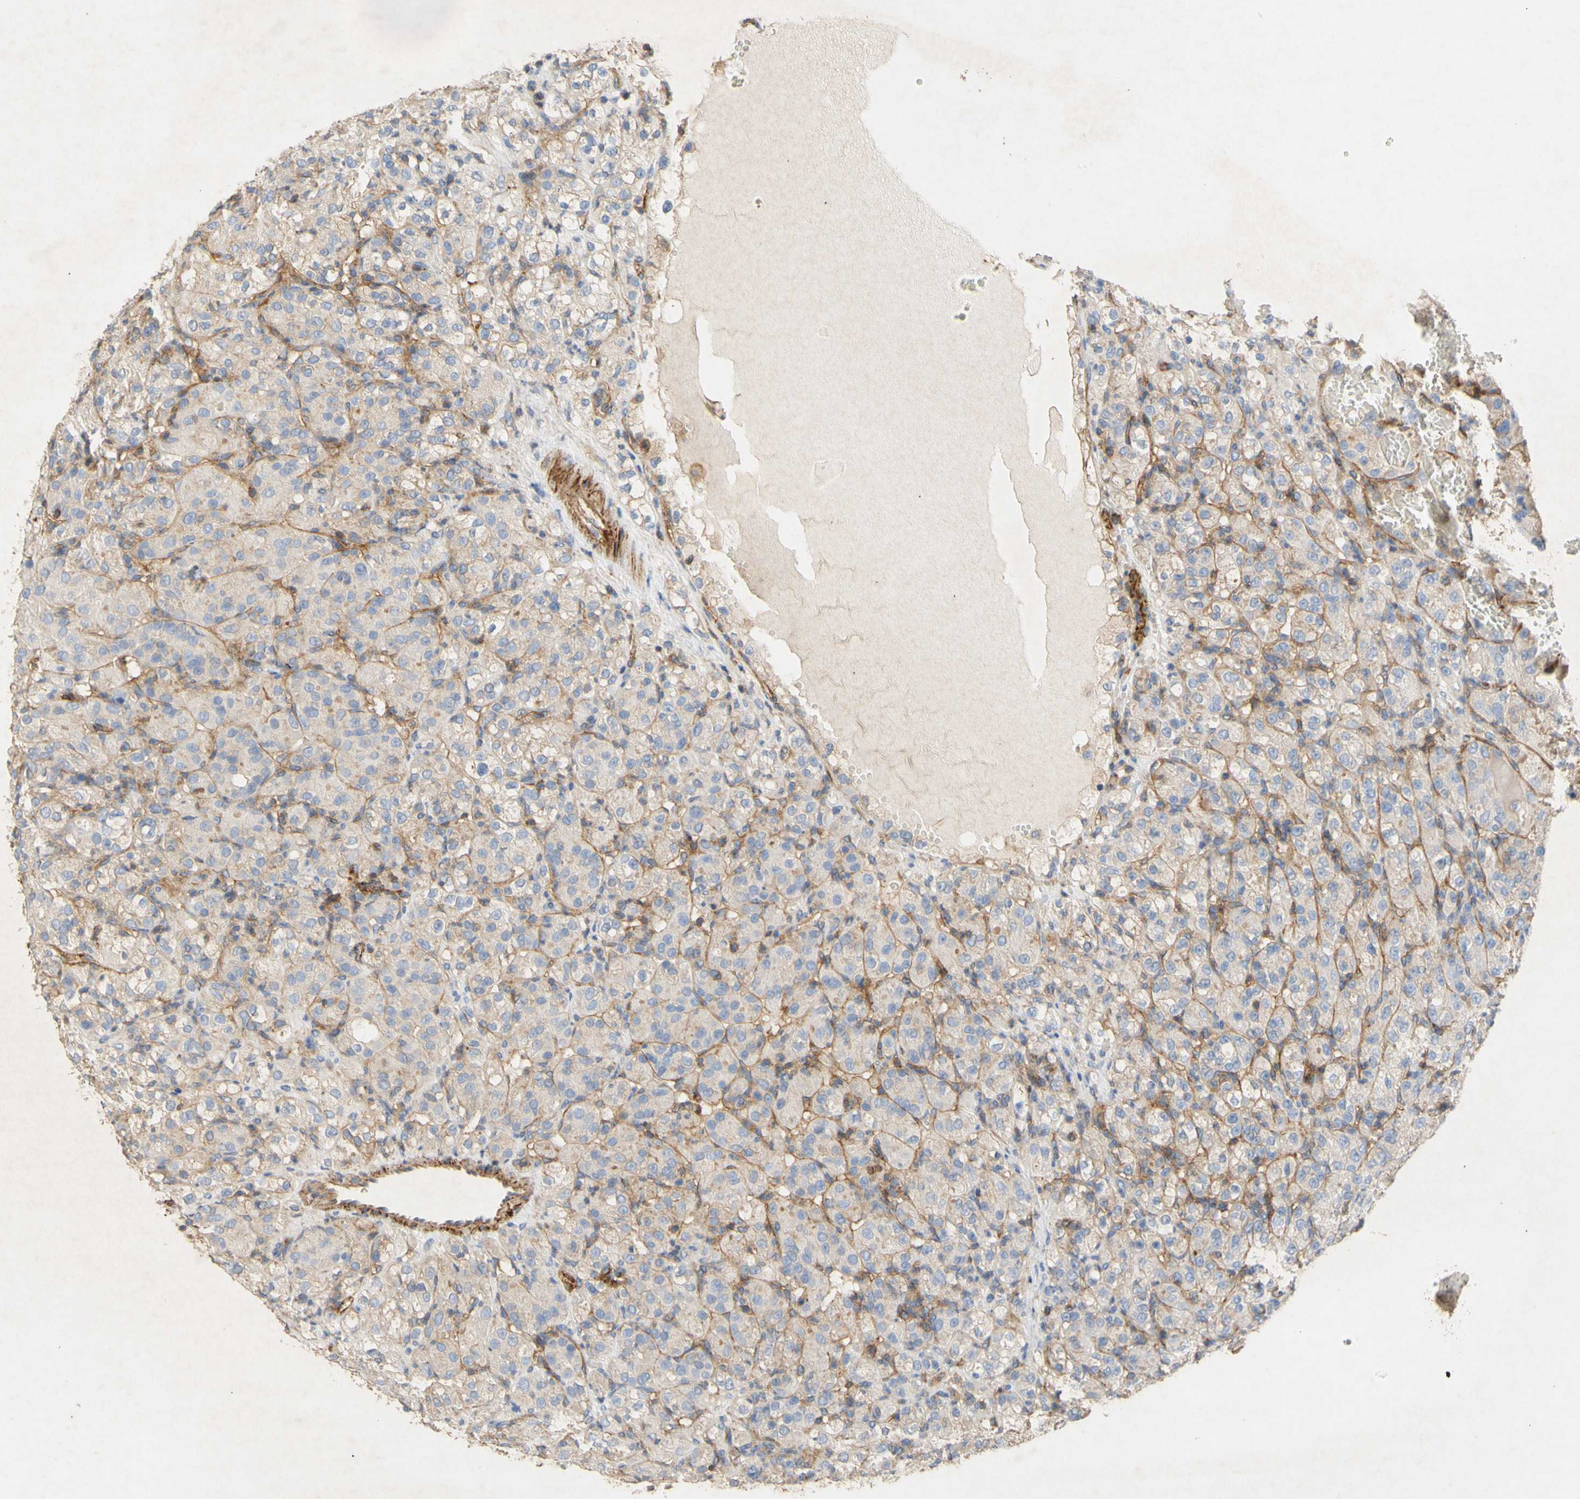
{"staining": {"intensity": "weak", "quantity": ">75%", "location": "cytoplasmic/membranous"}, "tissue": "renal cancer", "cell_type": "Tumor cells", "image_type": "cancer", "snomed": [{"axis": "morphology", "description": "Adenocarcinoma, NOS"}, {"axis": "topography", "description": "Kidney"}], "caption": "The immunohistochemical stain labels weak cytoplasmic/membranous positivity in tumor cells of renal cancer tissue. Nuclei are stained in blue.", "gene": "ATP2A3", "patient": {"sex": "male", "age": 61}}